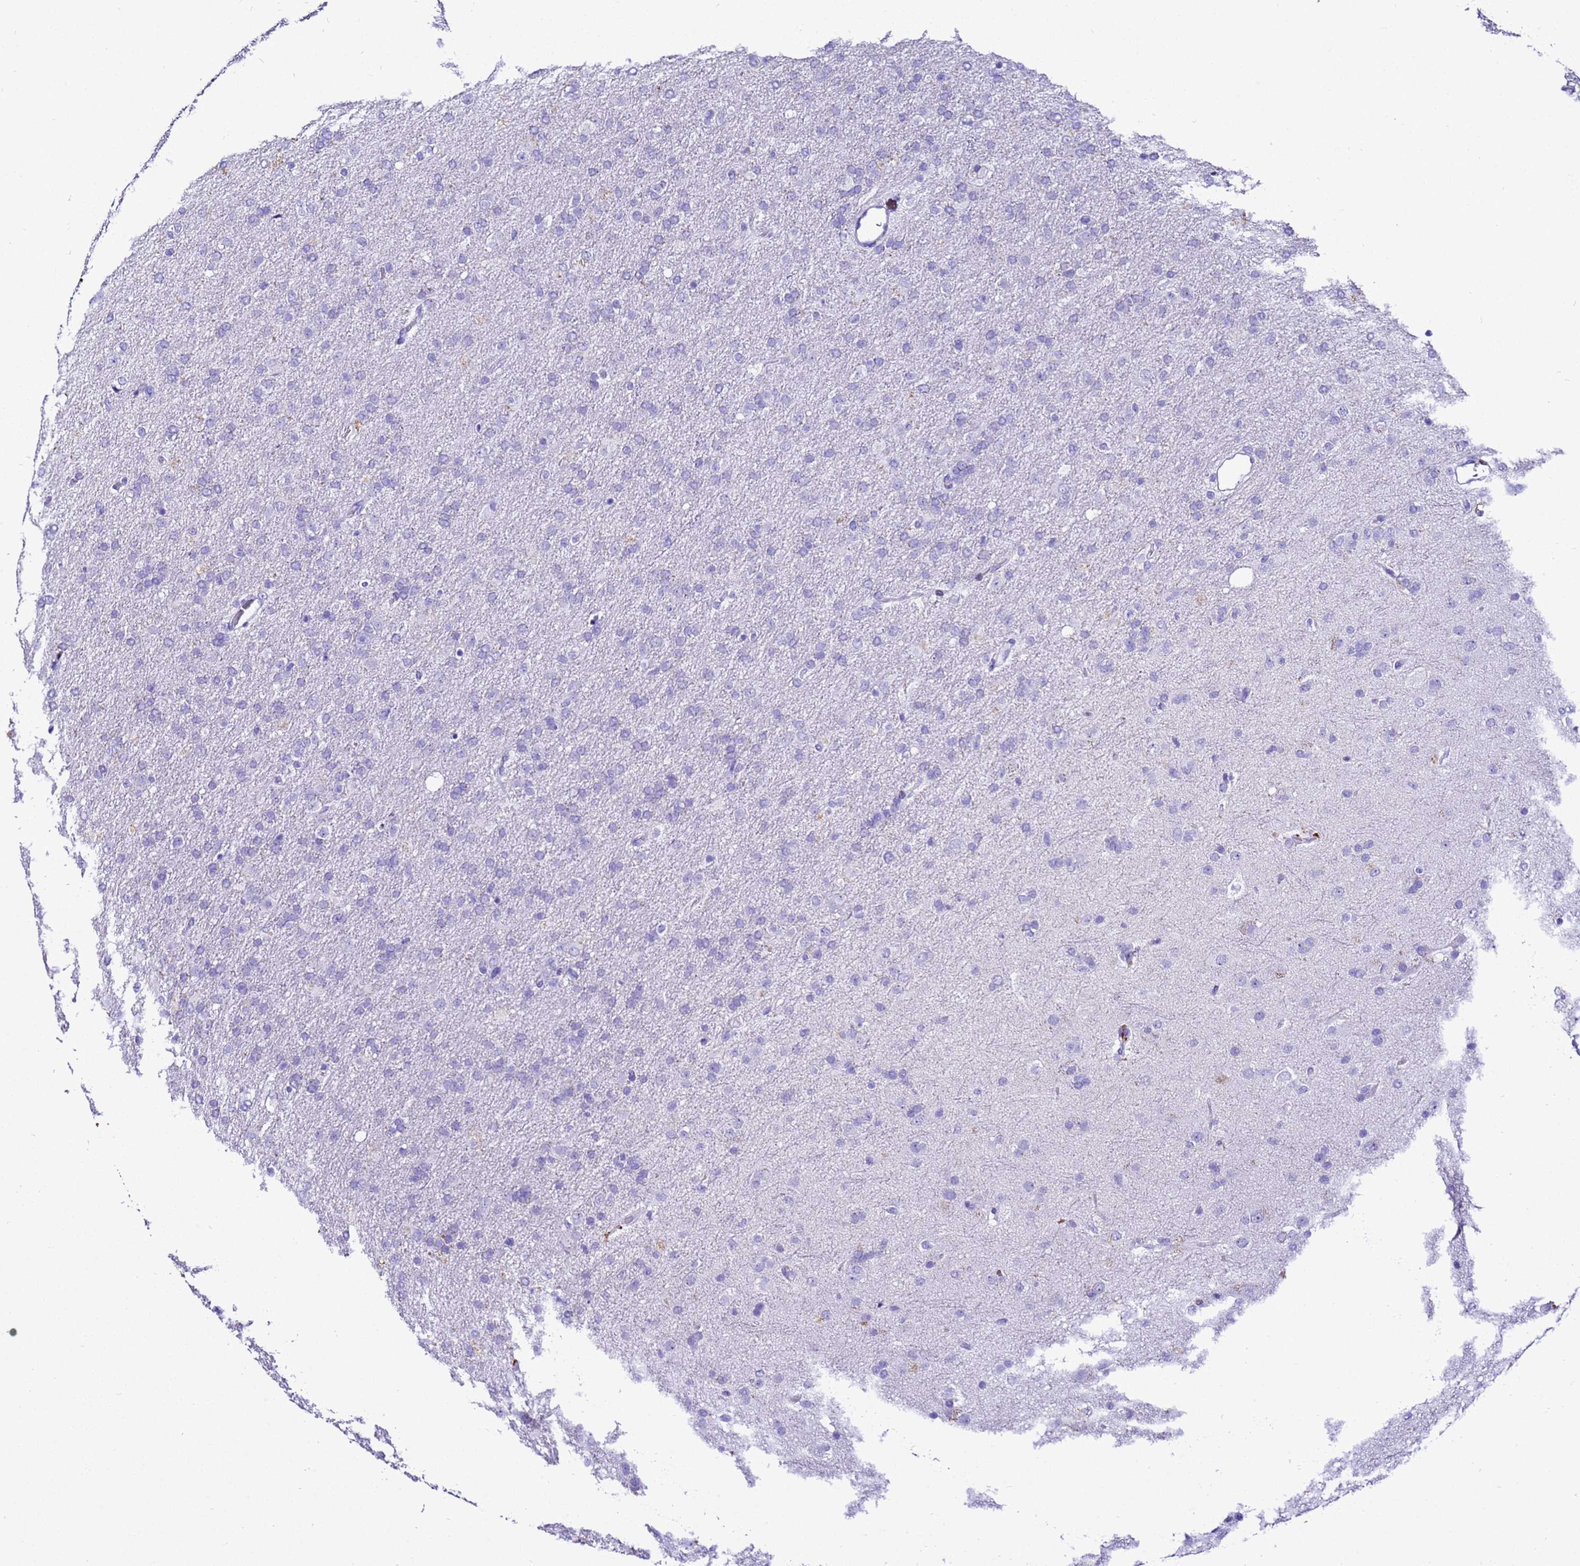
{"staining": {"intensity": "negative", "quantity": "none", "location": "none"}, "tissue": "glioma", "cell_type": "Tumor cells", "image_type": "cancer", "snomed": [{"axis": "morphology", "description": "Glioma, malignant, Low grade"}, {"axis": "topography", "description": "Brain"}], "caption": "An IHC image of malignant low-grade glioma is shown. There is no staining in tumor cells of malignant low-grade glioma.", "gene": "ZNF417", "patient": {"sex": "male", "age": 65}}